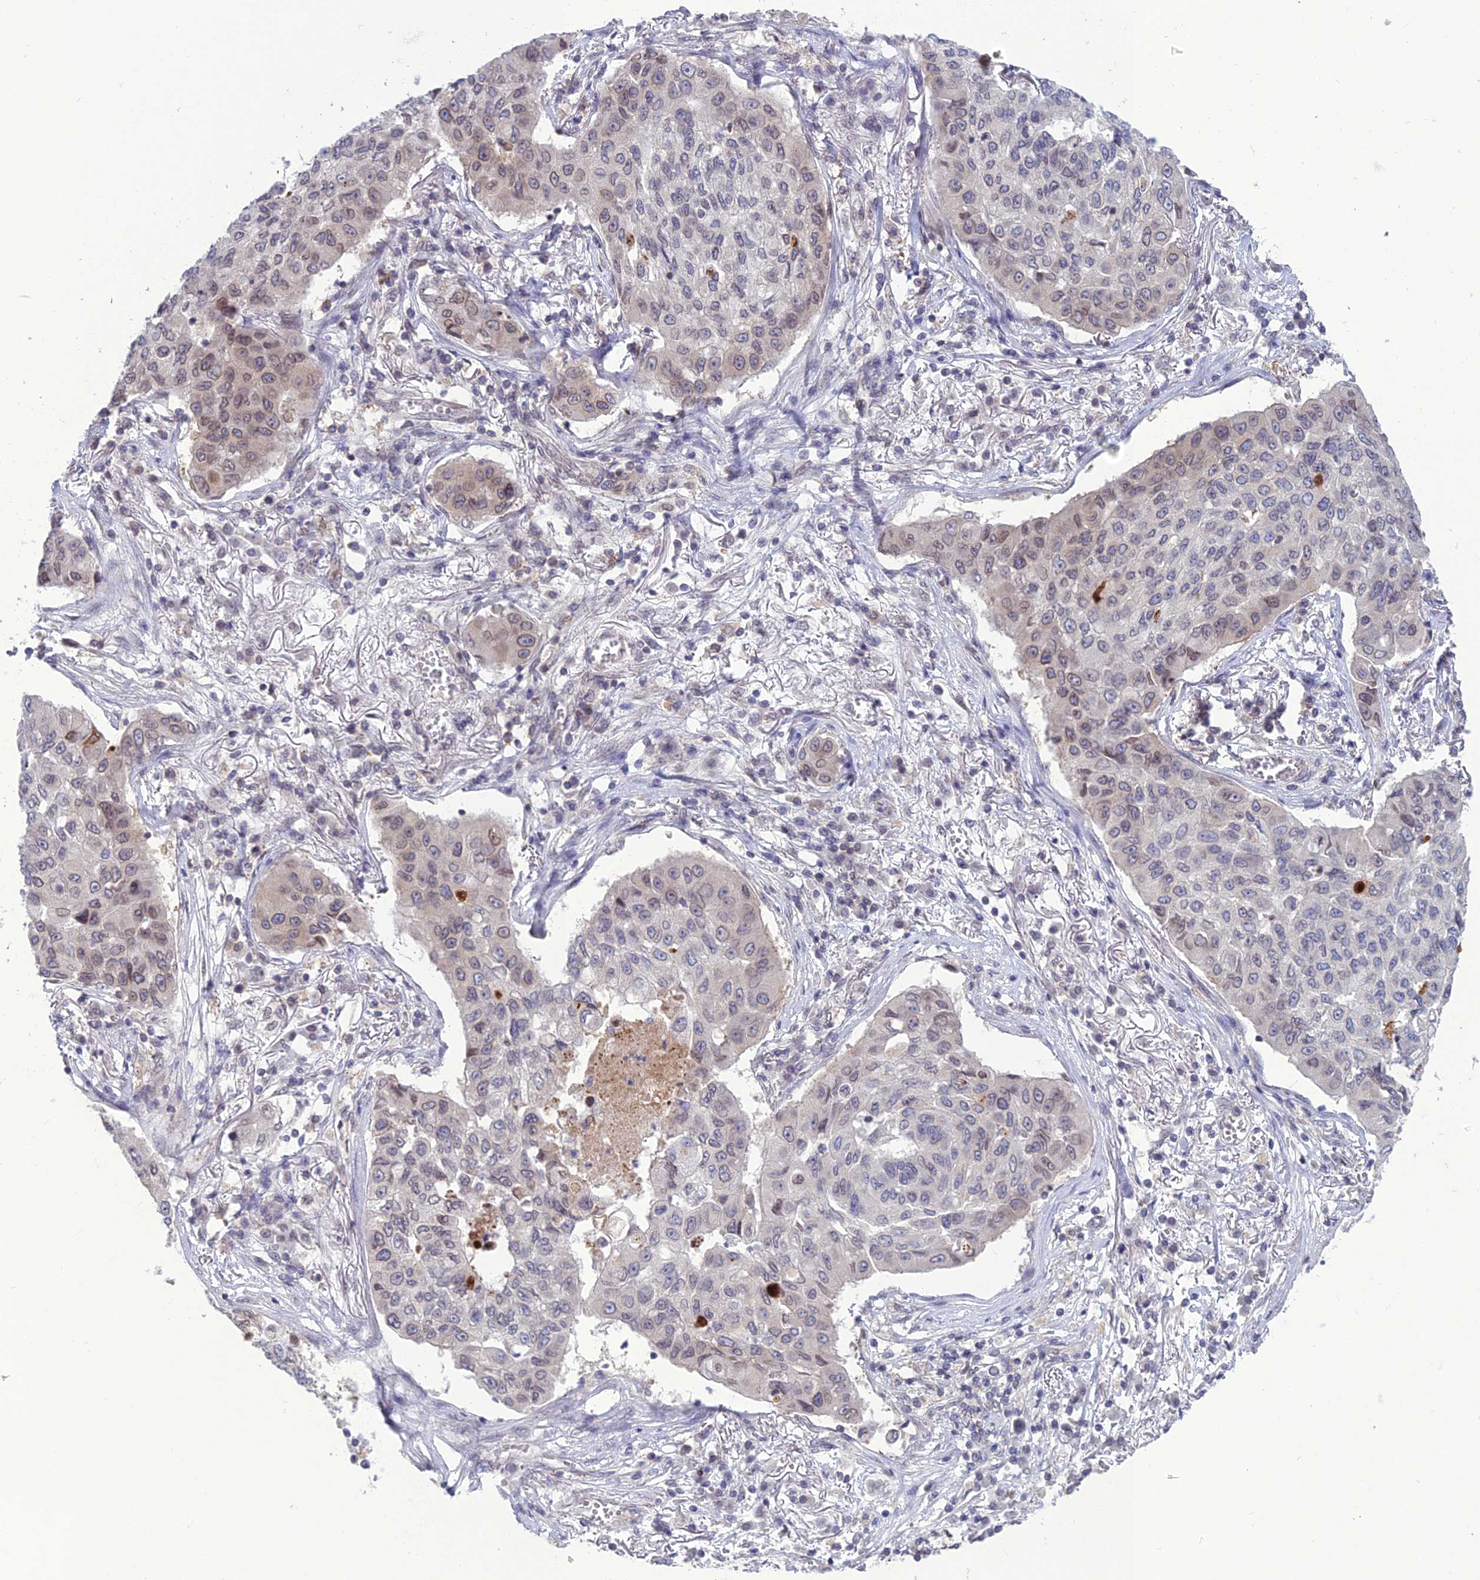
{"staining": {"intensity": "weak", "quantity": "25%-75%", "location": "cytoplasmic/membranous,nuclear"}, "tissue": "lung cancer", "cell_type": "Tumor cells", "image_type": "cancer", "snomed": [{"axis": "morphology", "description": "Squamous cell carcinoma, NOS"}, {"axis": "topography", "description": "Lung"}], "caption": "The micrograph exhibits immunohistochemical staining of lung cancer. There is weak cytoplasmic/membranous and nuclear positivity is seen in about 25%-75% of tumor cells.", "gene": "WDR46", "patient": {"sex": "male", "age": 74}}